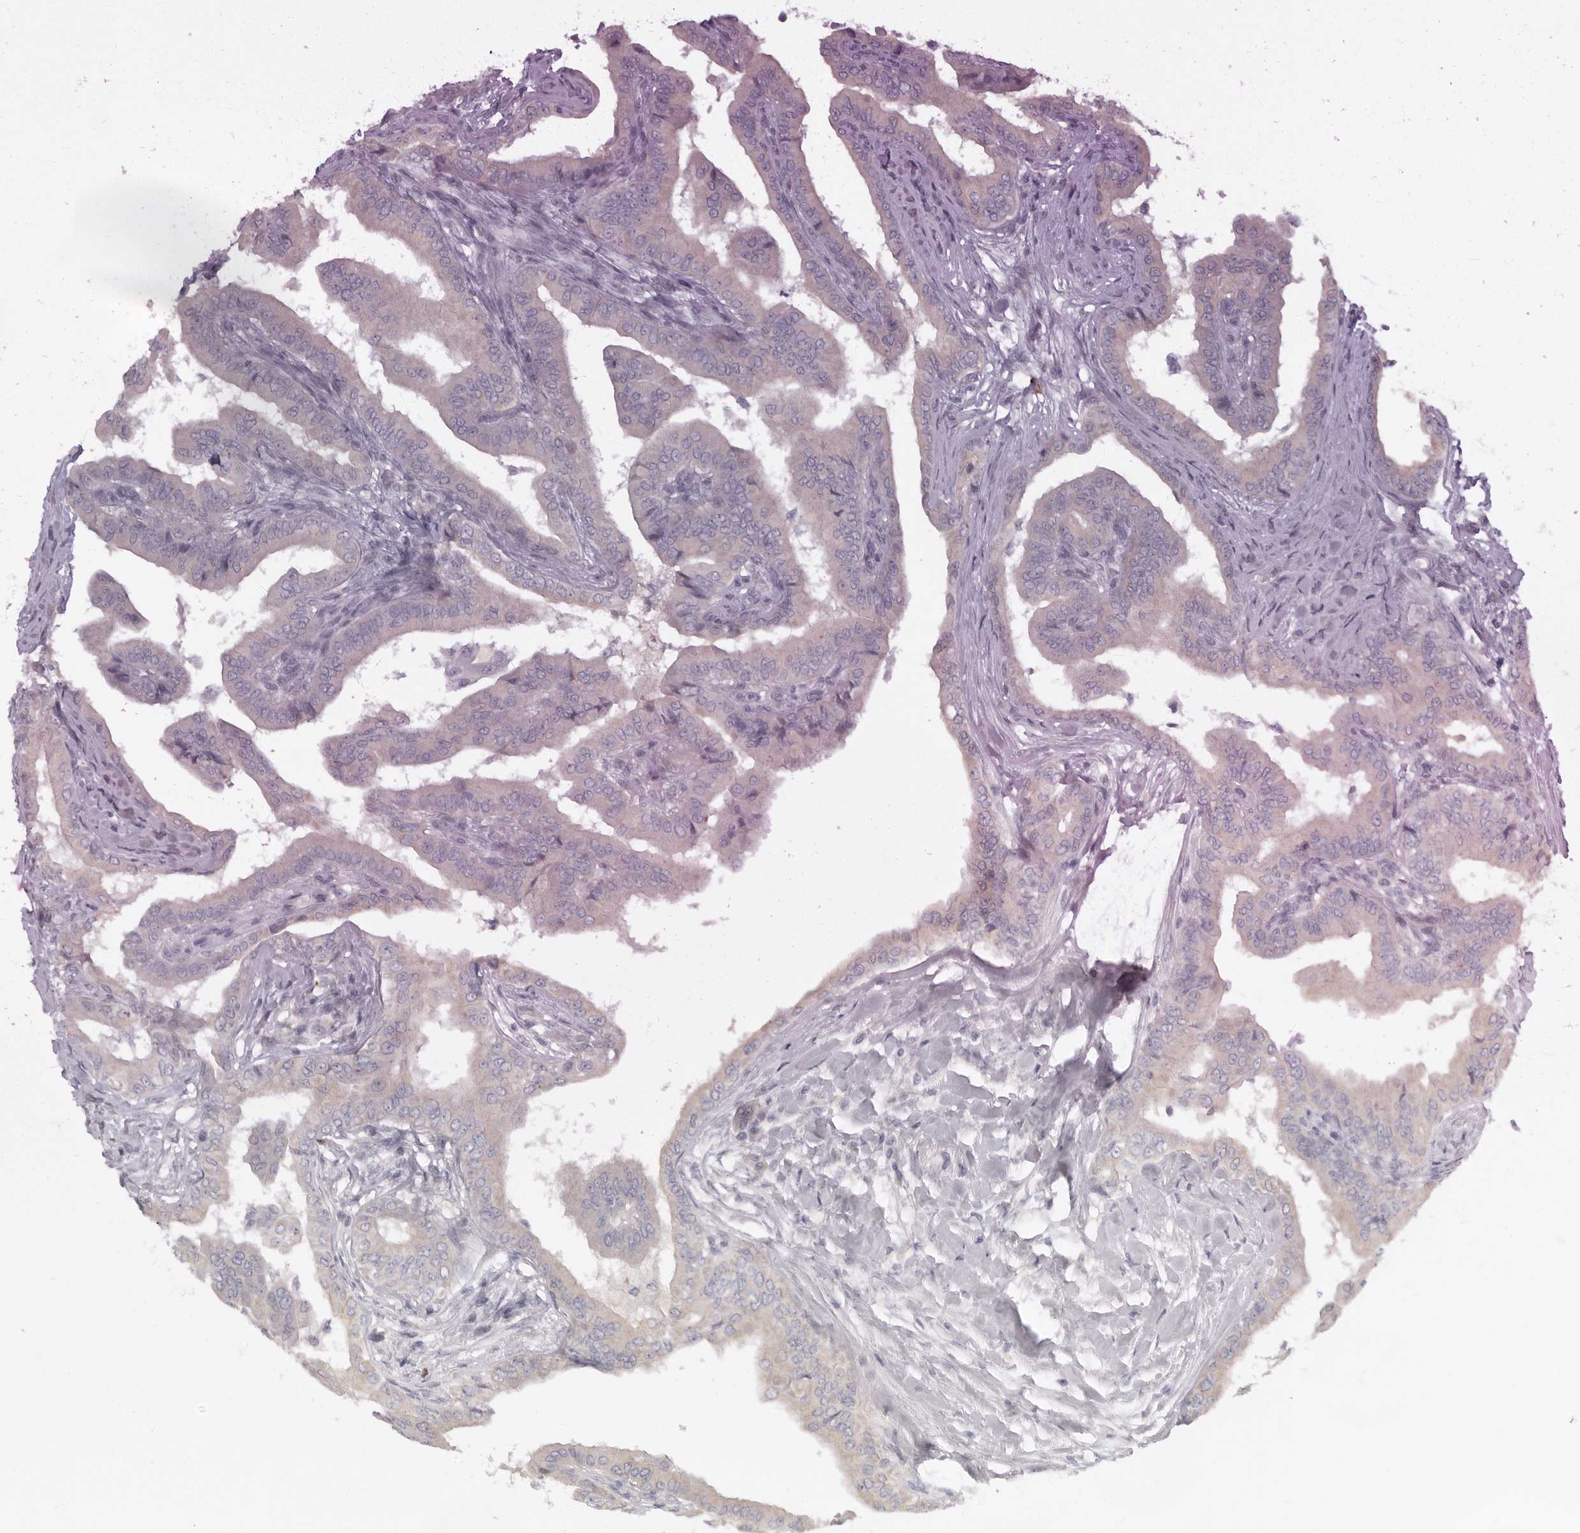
{"staining": {"intensity": "negative", "quantity": "none", "location": "none"}, "tissue": "thyroid cancer", "cell_type": "Tumor cells", "image_type": "cancer", "snomed": [{"axis": "morphology", "description": "Papillary adenocarcinoma, NOS"}, {"axis": "topography", "description": "Thyroid gland"}], "caption": "DAB immunohistochemical staining of human thyroid cancer exhibits no significant staining in tumor cells.", "gene": "AHDC1", "patient": {"sex": "male", "age": 33}}